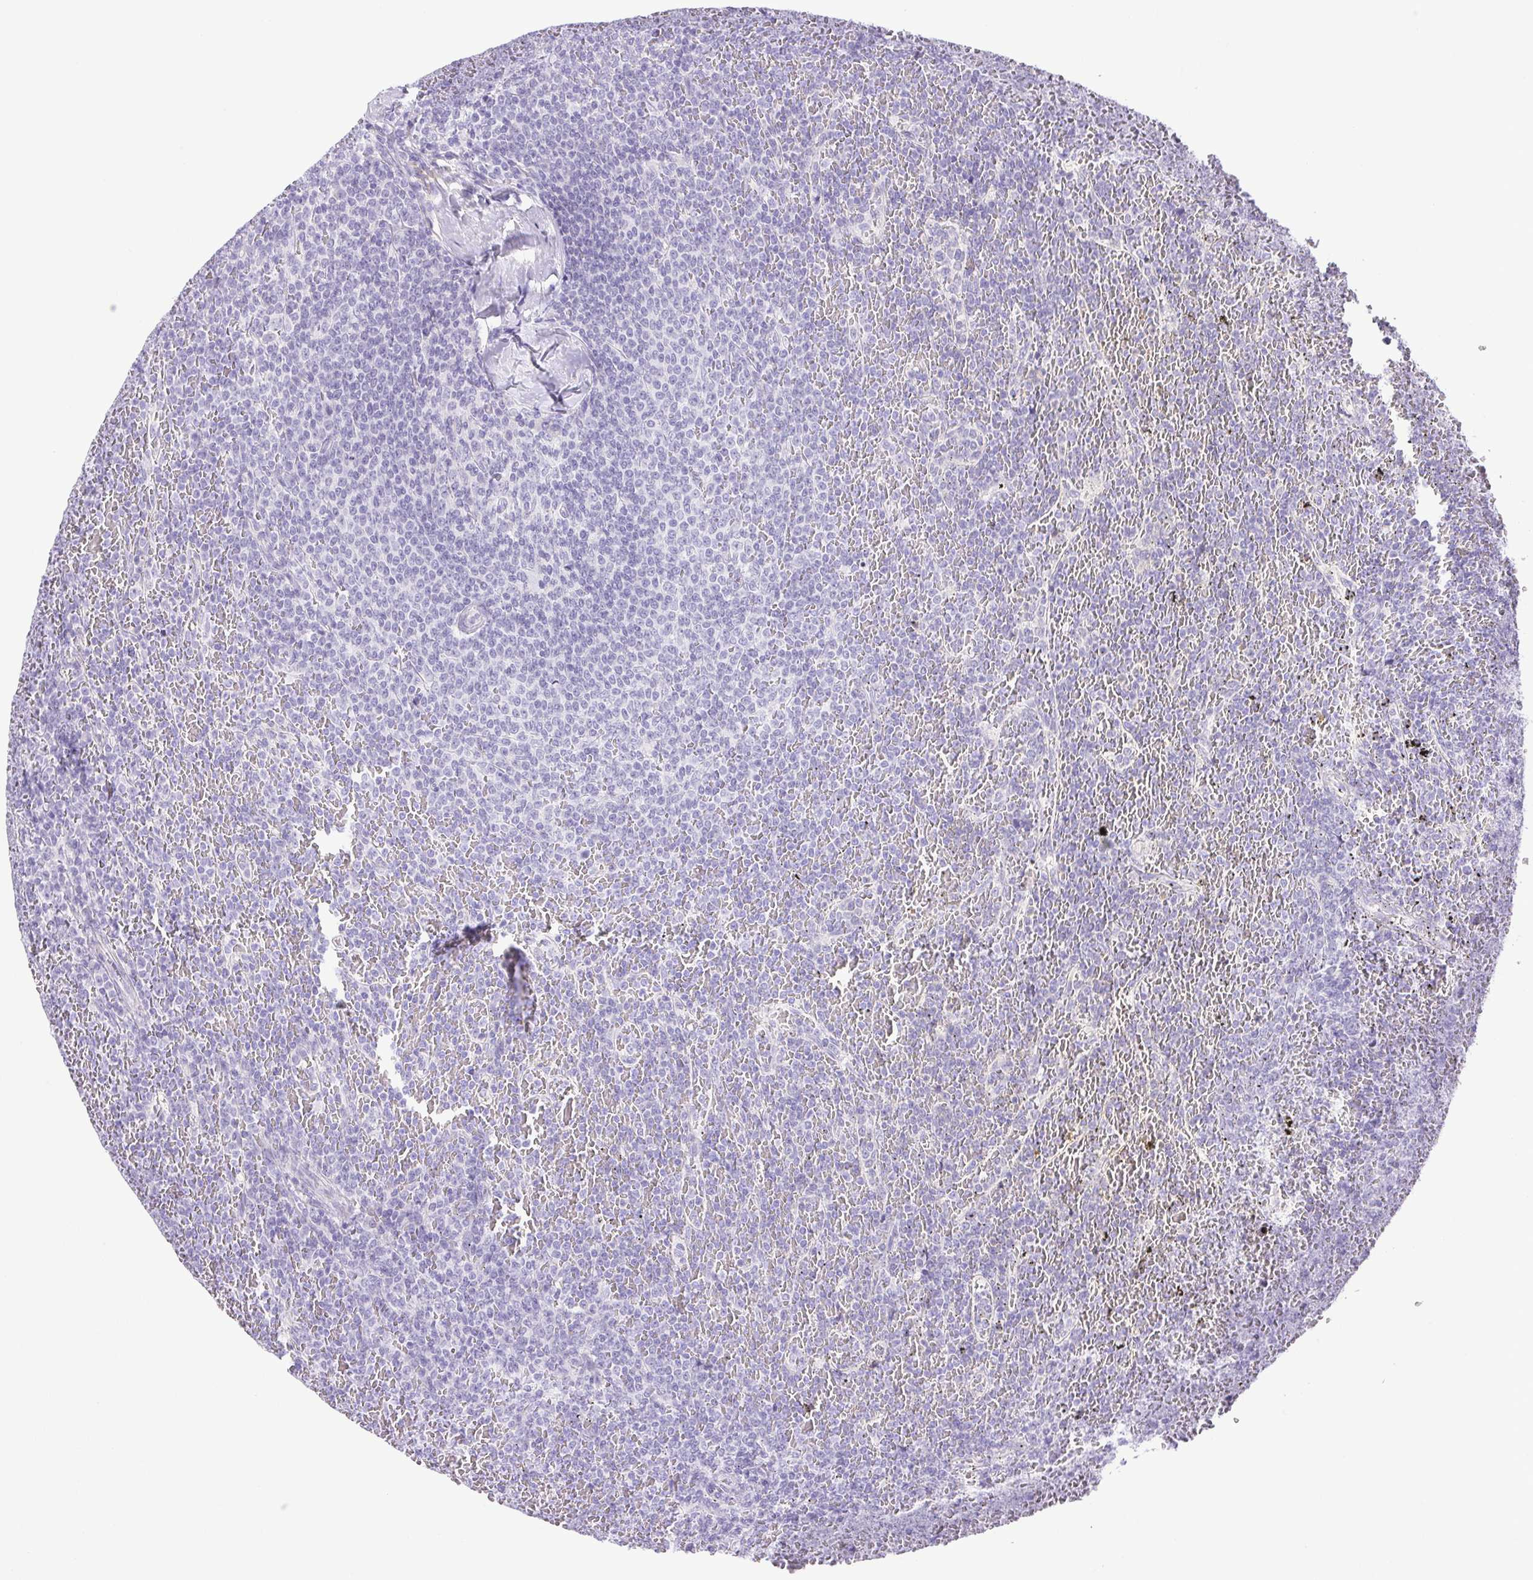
{"staining": {"intensity": "negative", "quantity": "none", "location": "none"}, "tissue": "lymphoma", "cell_type": "Tumor cells", "image_type": "cancer", "snomed": [{"axis": "morphology", "description": "Malignant lymphoma, non-Hodgkin's type, Low grade"}, {"axis": "topography", "description": "Spleen"}], "caption": "A micrograph of human malignant lymphoma, non-Hodgkin's type (low-grade) is negative for staining in tumor cells.", "gene": "PAPPA2", "patient": {"sex": "female", "age": 77}}